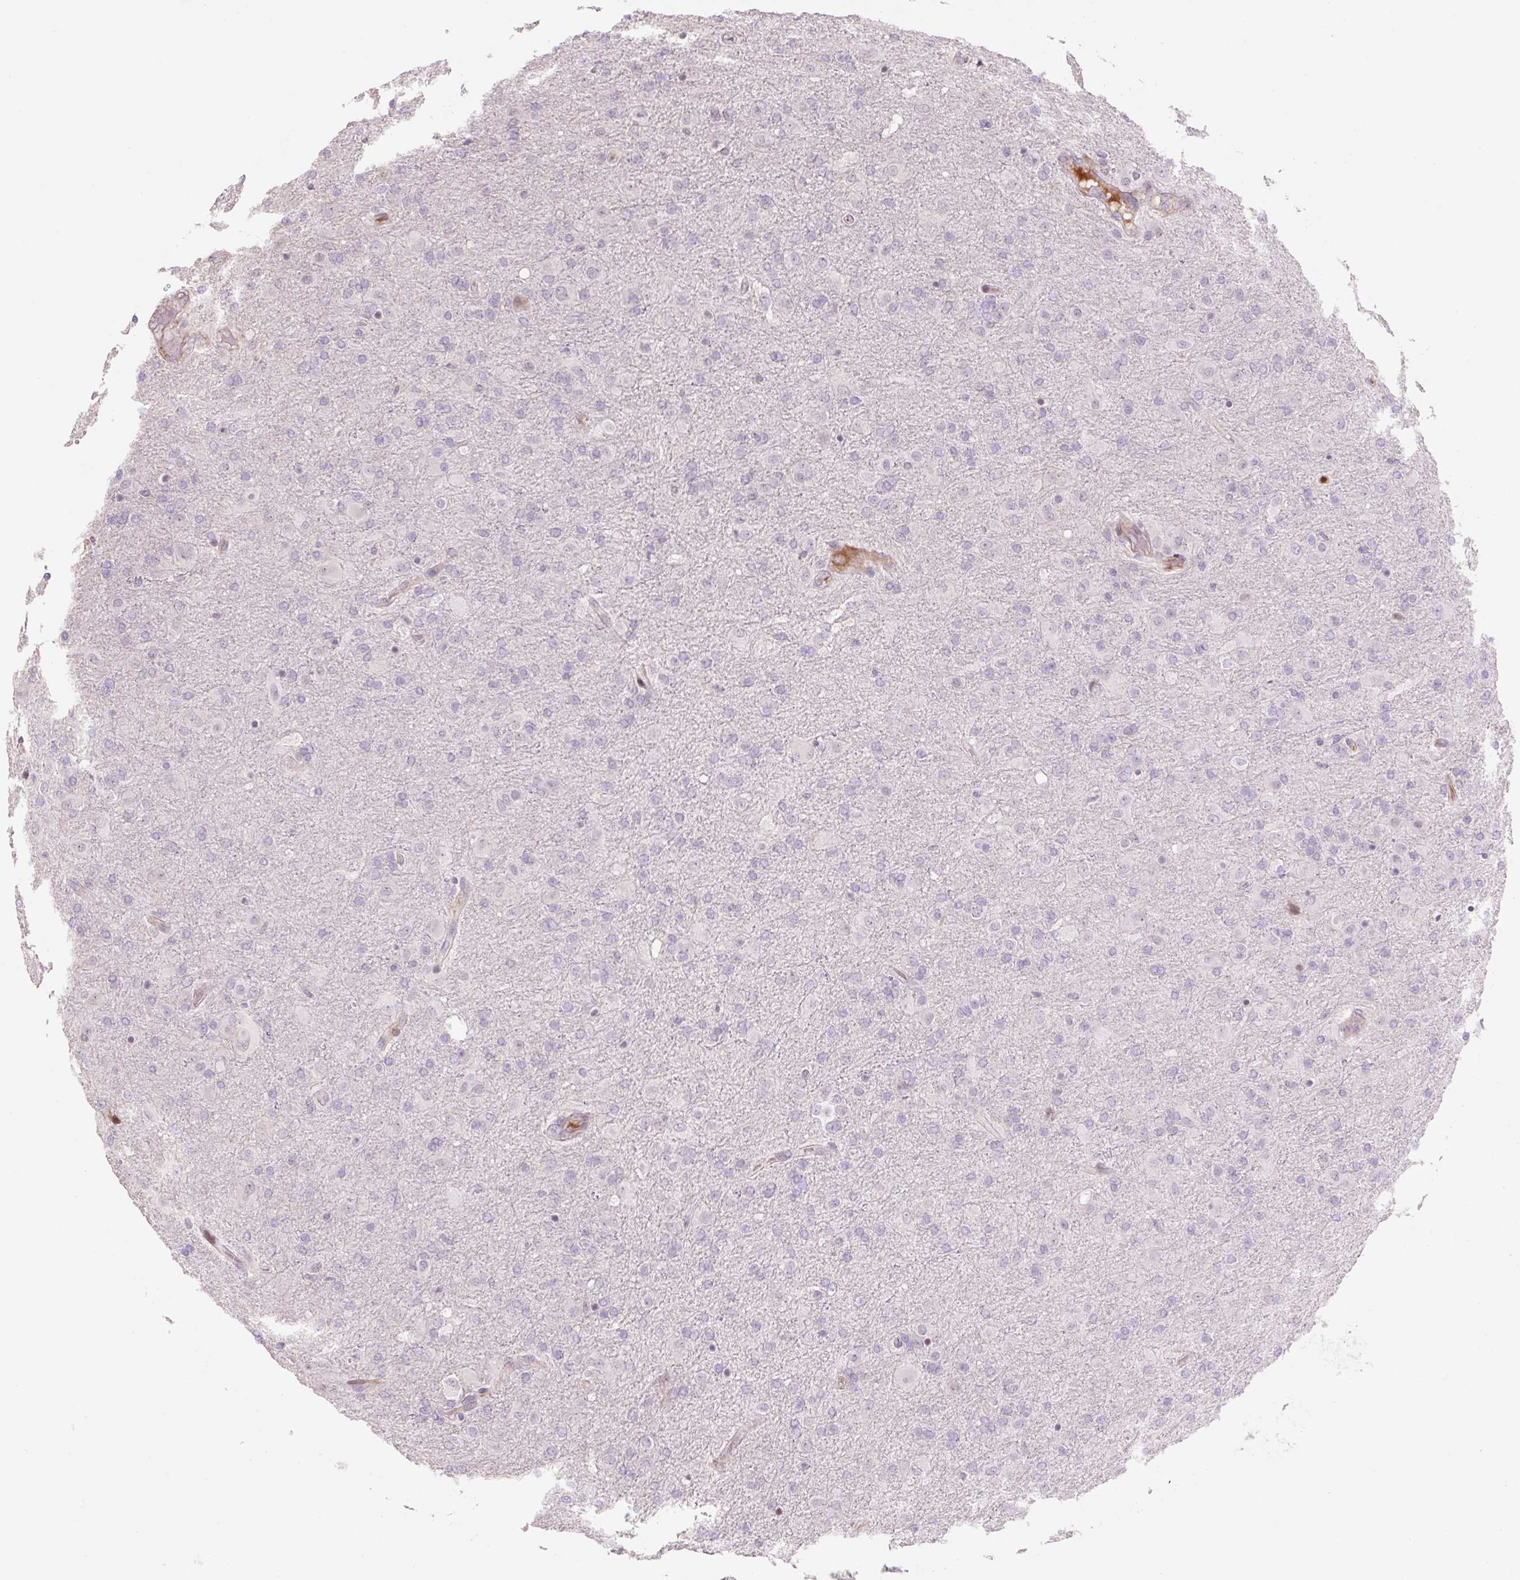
{"staining": {"intensity": "negative", "quantity": "none", "location": "none"}, "tissue": "glioma", "cell_type": "Tumor cells", "image_type": "cancer", "snomed": [{"axis": "morphology", "description": "Glioma, malignant, Low grade"}, {"axis": "topography", "description": "Brain"}], "caption": "Immunohistochemical staining of human glioma demonstrates no significant expression in tumor cells.", "gene": "ZNF552", "patient": {"sex": "male", "age": 65}}